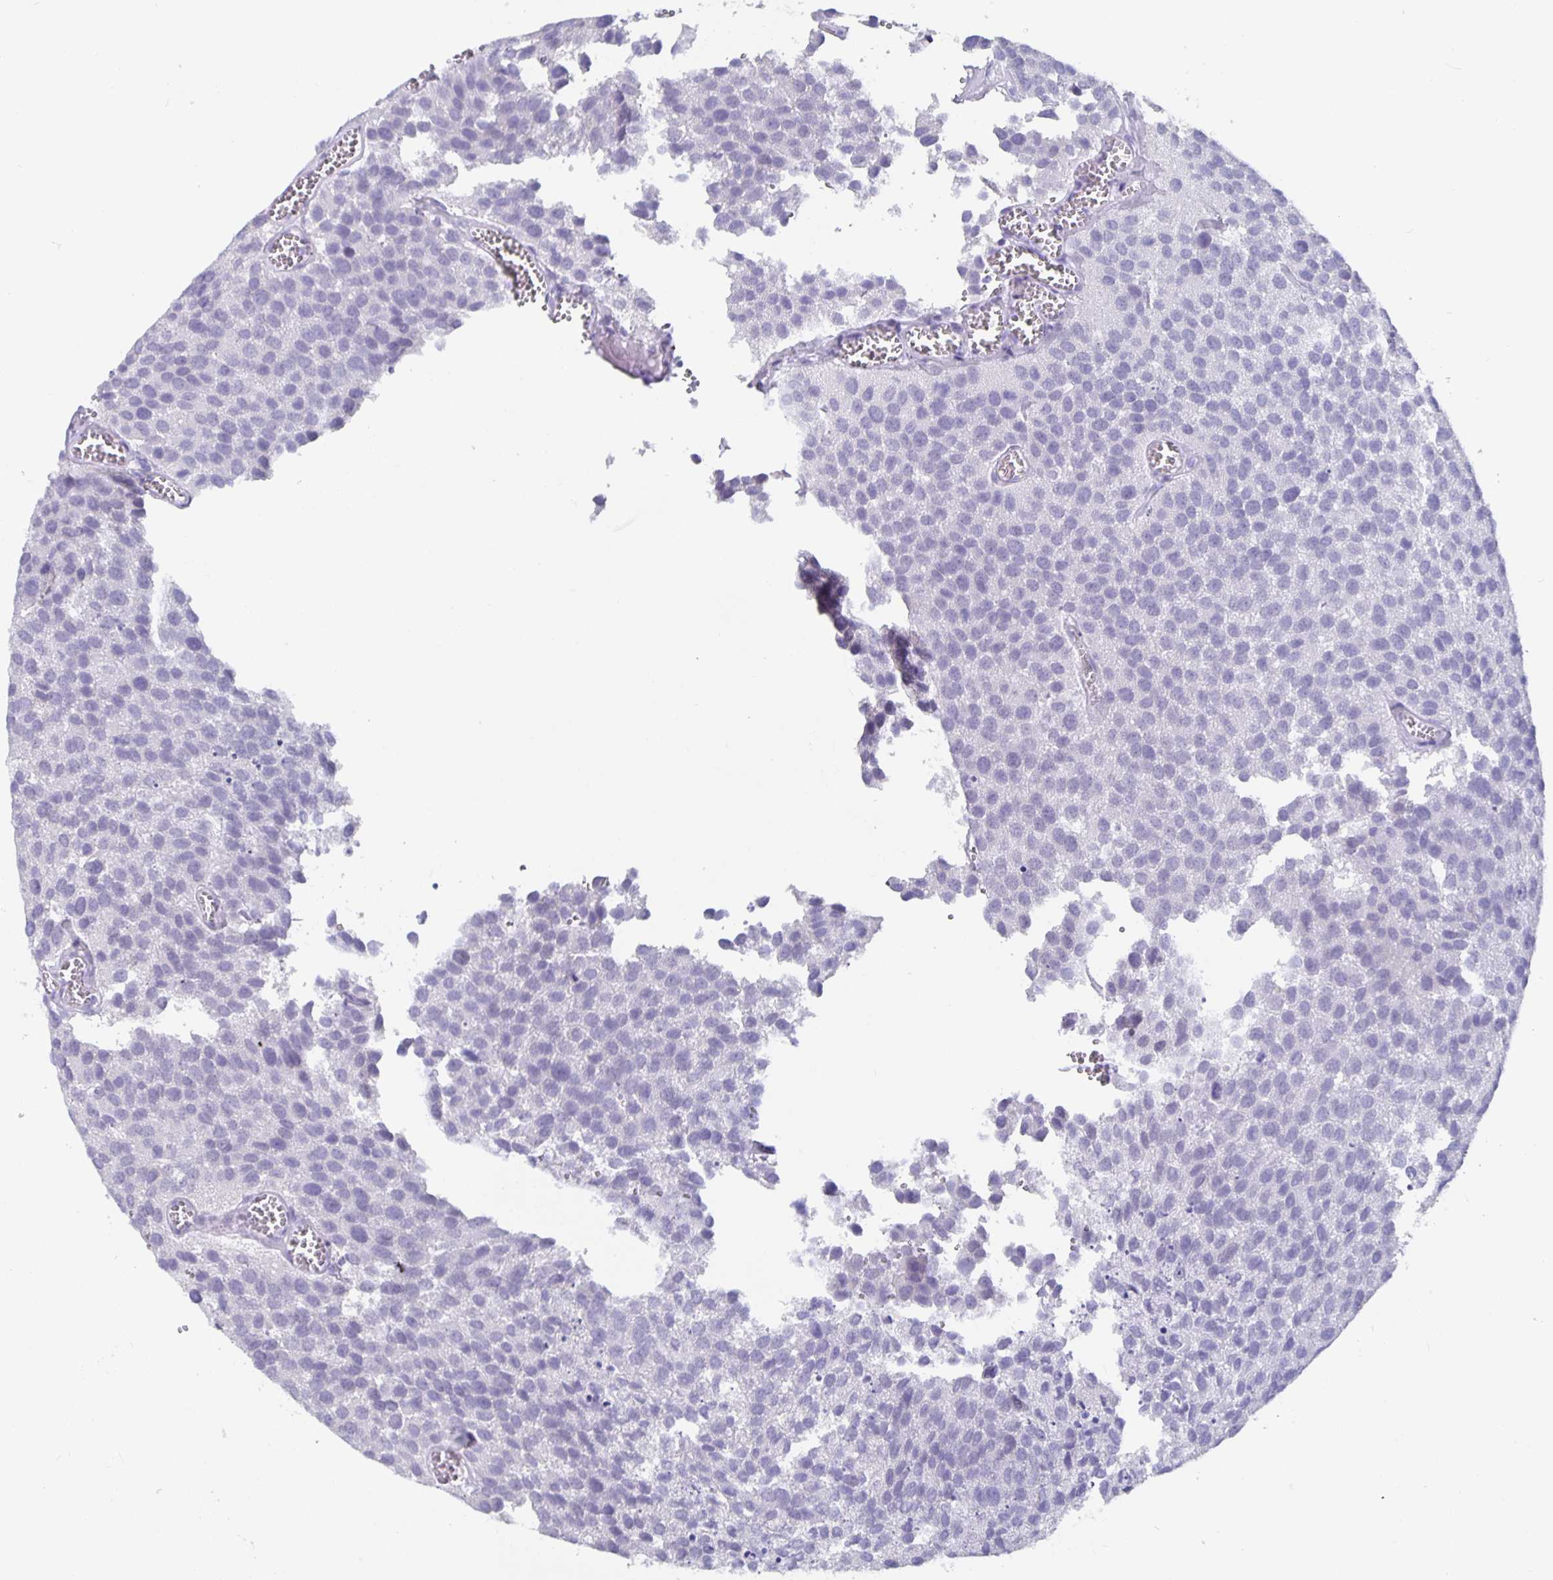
{"staining": {"intensity": "negative", "quantity": "none", "location": "none"}, "tissue": "urothelial cancer", "cell_type": "Tumor cells", "image_type": "cancer", "snomed": [{"axis": "morphology", "description": "Urothelial carcinoma, Low grade"}, {"axis": "topography", "description": "Urinary bladder"}], "caption": "The immunohistochemistry (IHC) micrograph has no significant staining in tumor cells of low-grade urothelial carcinoma tissue.", "gene": "OLIG2", "patient": {"sex": "female", "age": 69}}